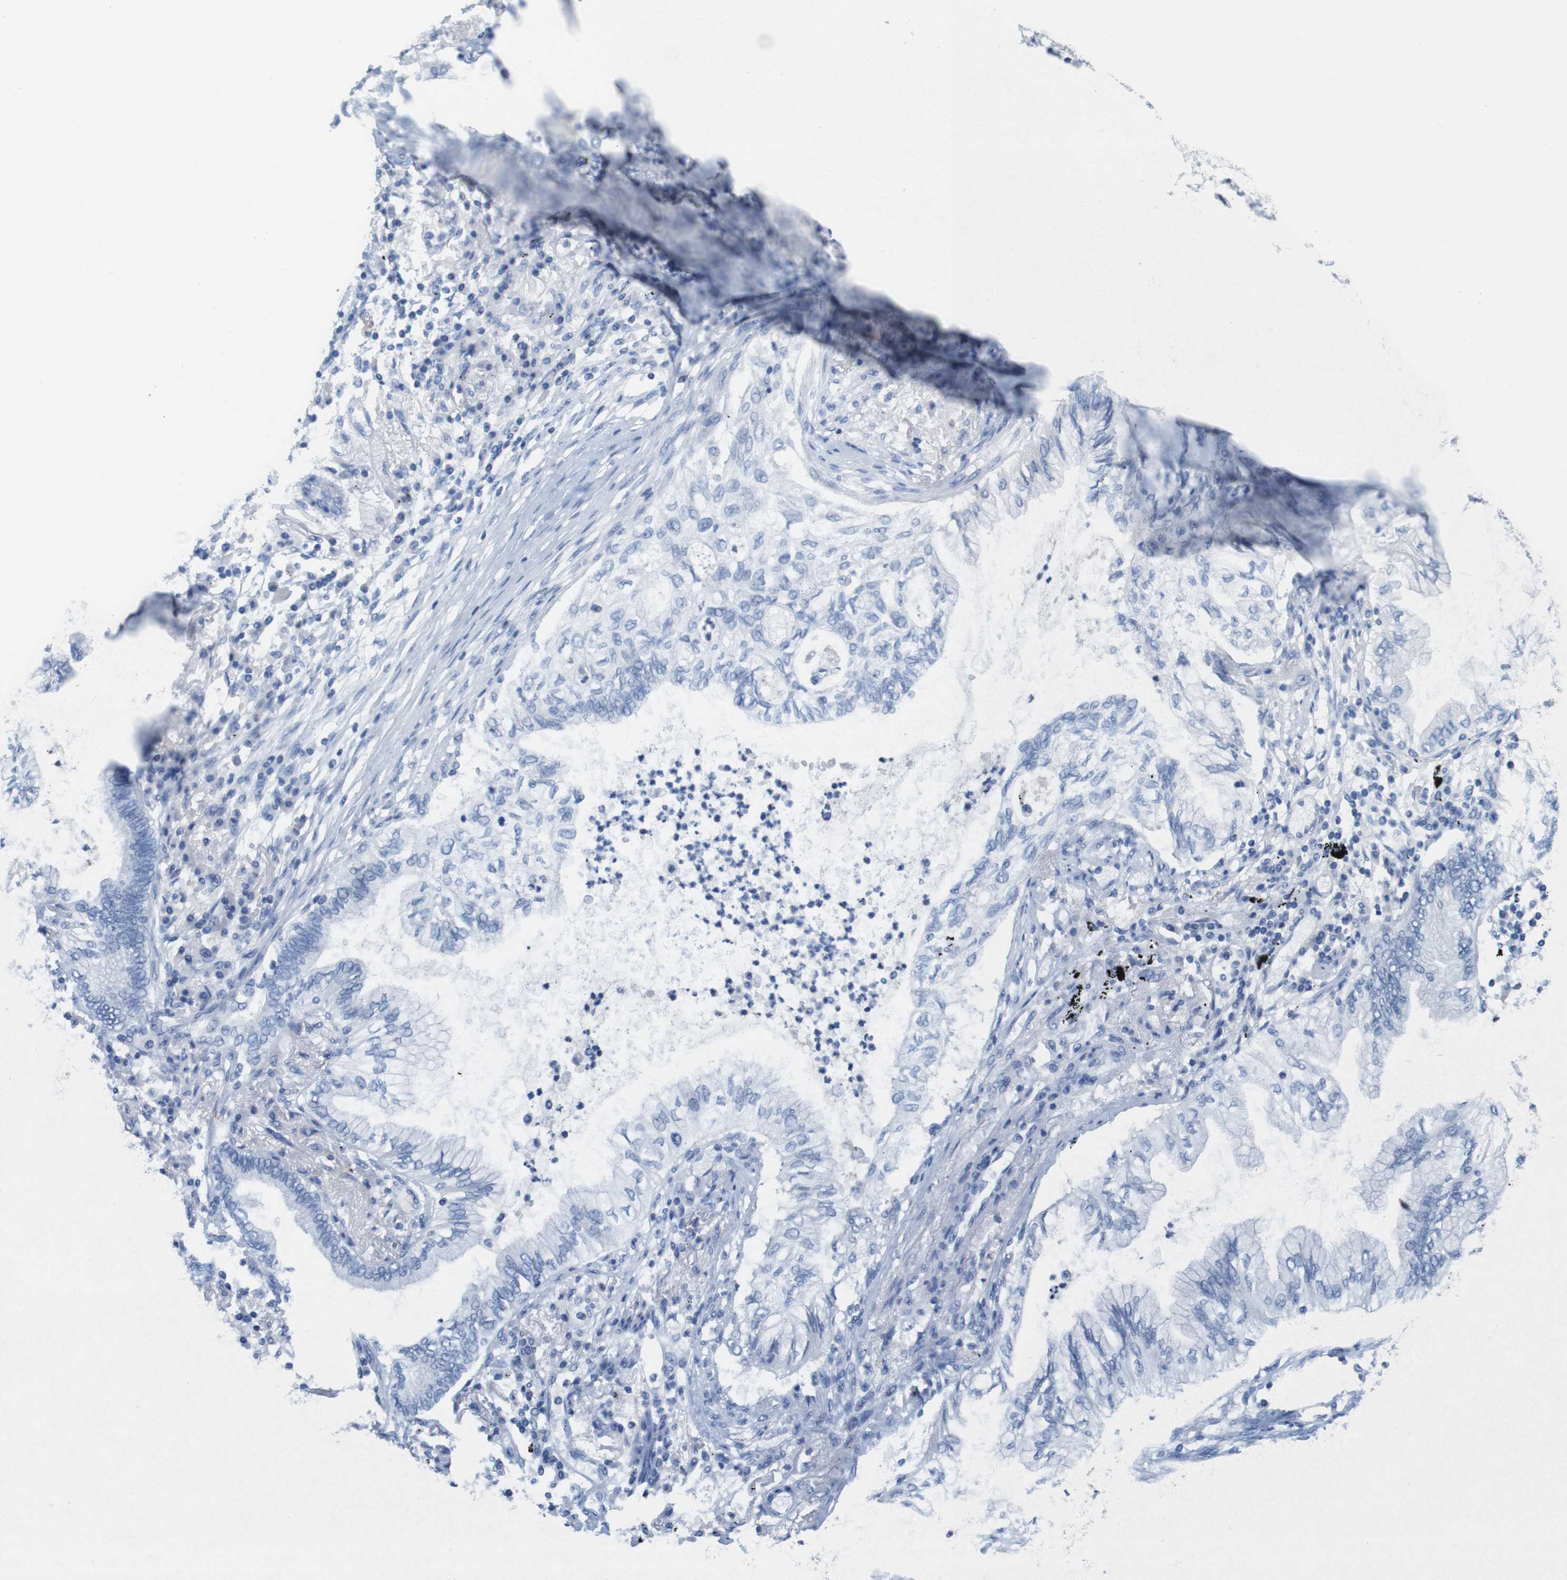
{"staining": {"intensity": "negative", "quantity": "none", "location": "none"}, "tissue": "lung cancer", "cell_type": "Tumor cells", "image_type": "cancer", "snomed": [{"axis": "morphology", "description": "Normal tissue, NOS"}, {"axis": "morphology", "description": "Adenocarcinoma, NOS"}, {"axis": "topography", "description": "Bronchus"}, {"axis": "topography", "description": "Lung"}], "caption": "An immunohistochemistry (IHC) photomicrograph of lung adenocarcinoma is shown. There is no staining in tumor cells of lung adenocarcinoma.", "gene": "CD5", "patient": {"sex": "female", "age": 70}}